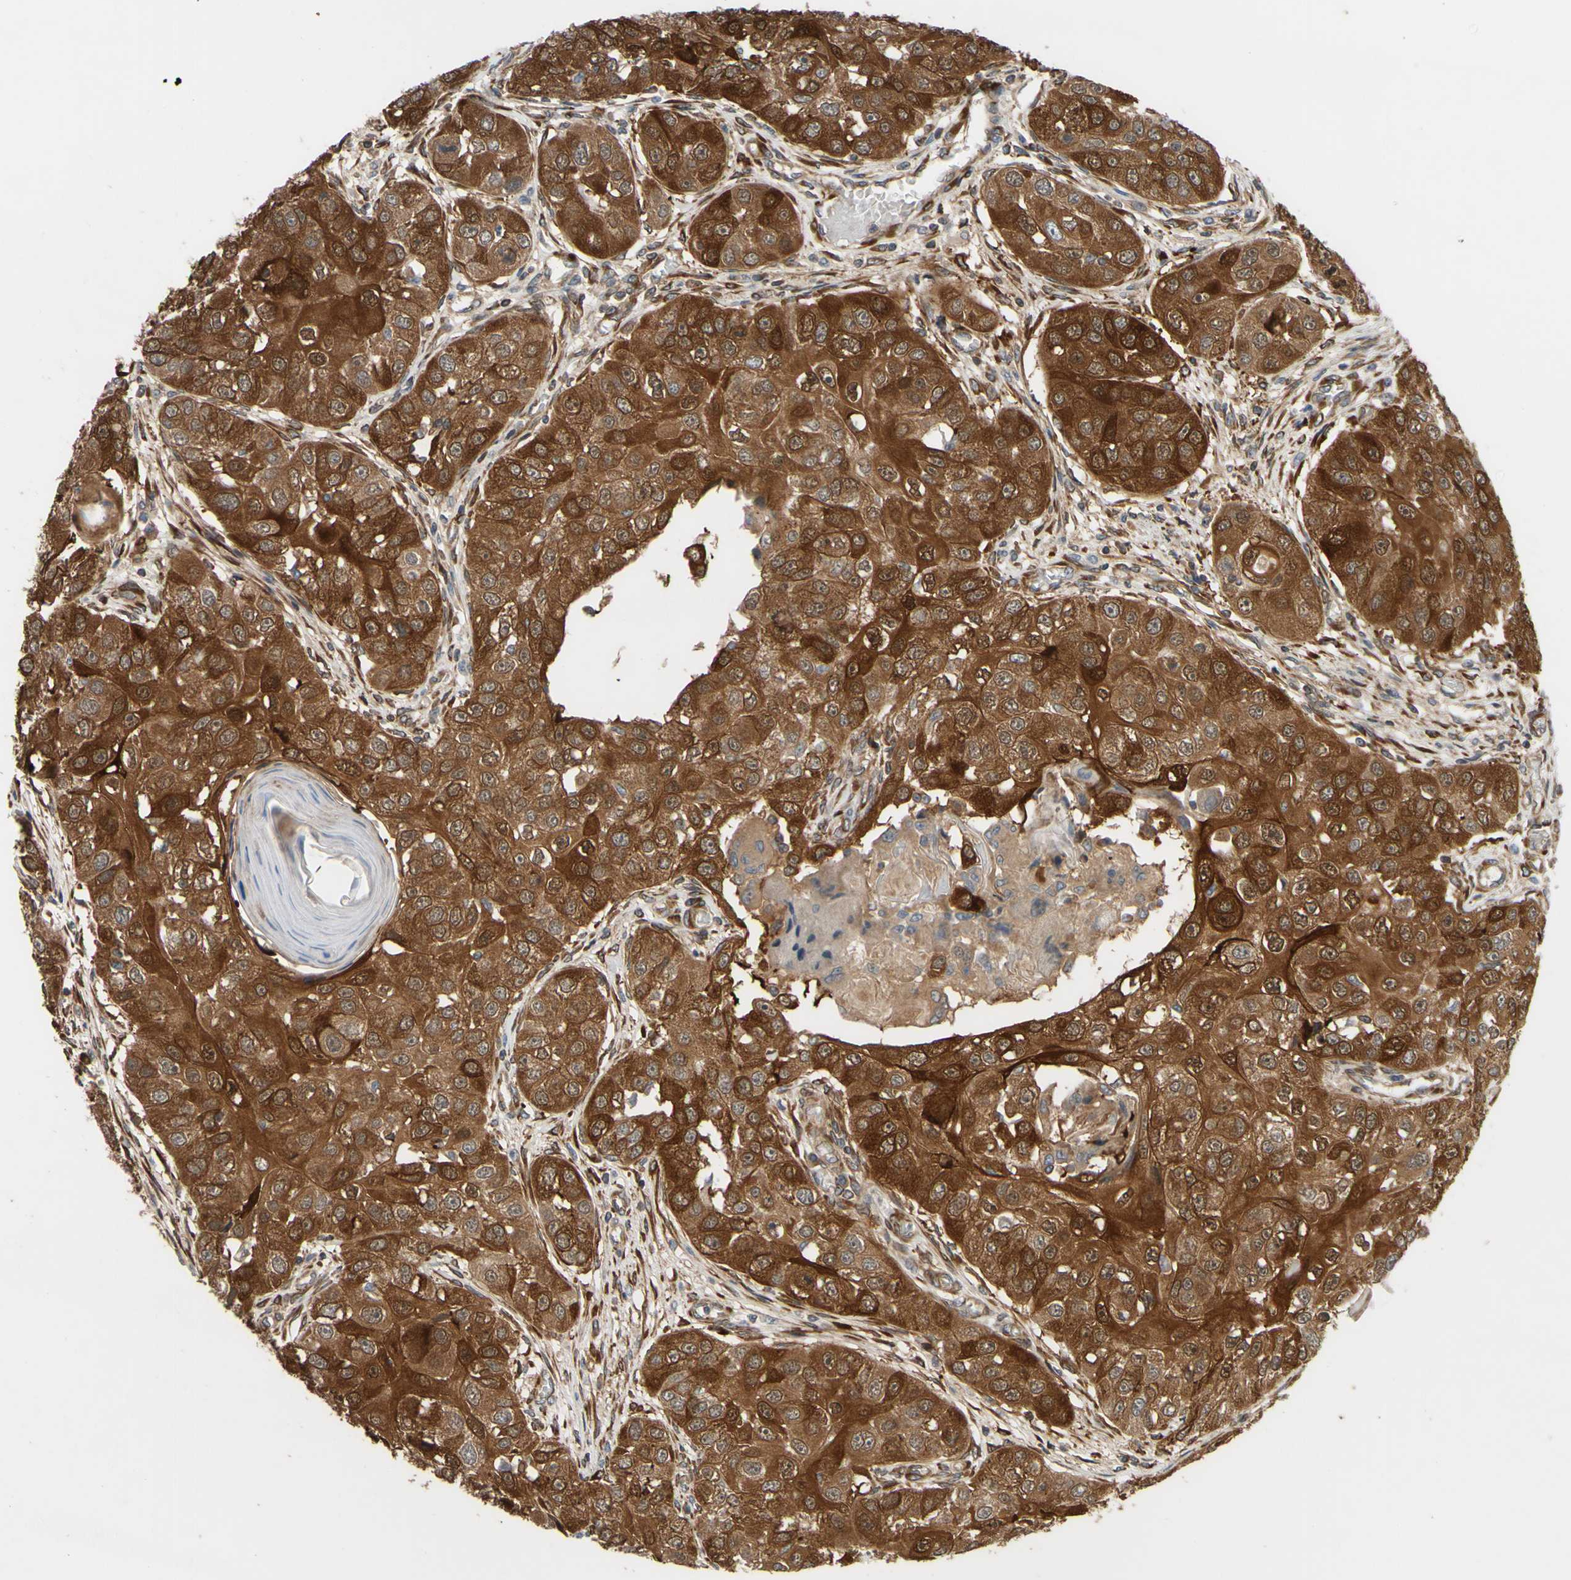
{"staining": {"intensity": "strong", "quantity": ">75%", "location": "cytoplasmic/membranous"}, "tissue": "head and neck cancer", "cell_type": "Tumor cells", "image_type": "cancer", "snomed": [{"axis": "morphology", "description": "Normal tissue, NOS"}, {"axis": "morphology", "description": "Squamous cell carcinoma, NOS"}, {"axis": "topography", "description": "Skeletal muscle"}, {"axis": "topography", "description": "Head-Neck"}], "caption": "Head and neck cancer (squamous cell carcinoma) stained with IHC reveals strong cytoplasmic/membranous staining in approximately >75% of tumor cells.", "gene": "PRAF2", "patient": {"sex": "male", "age": 51}}